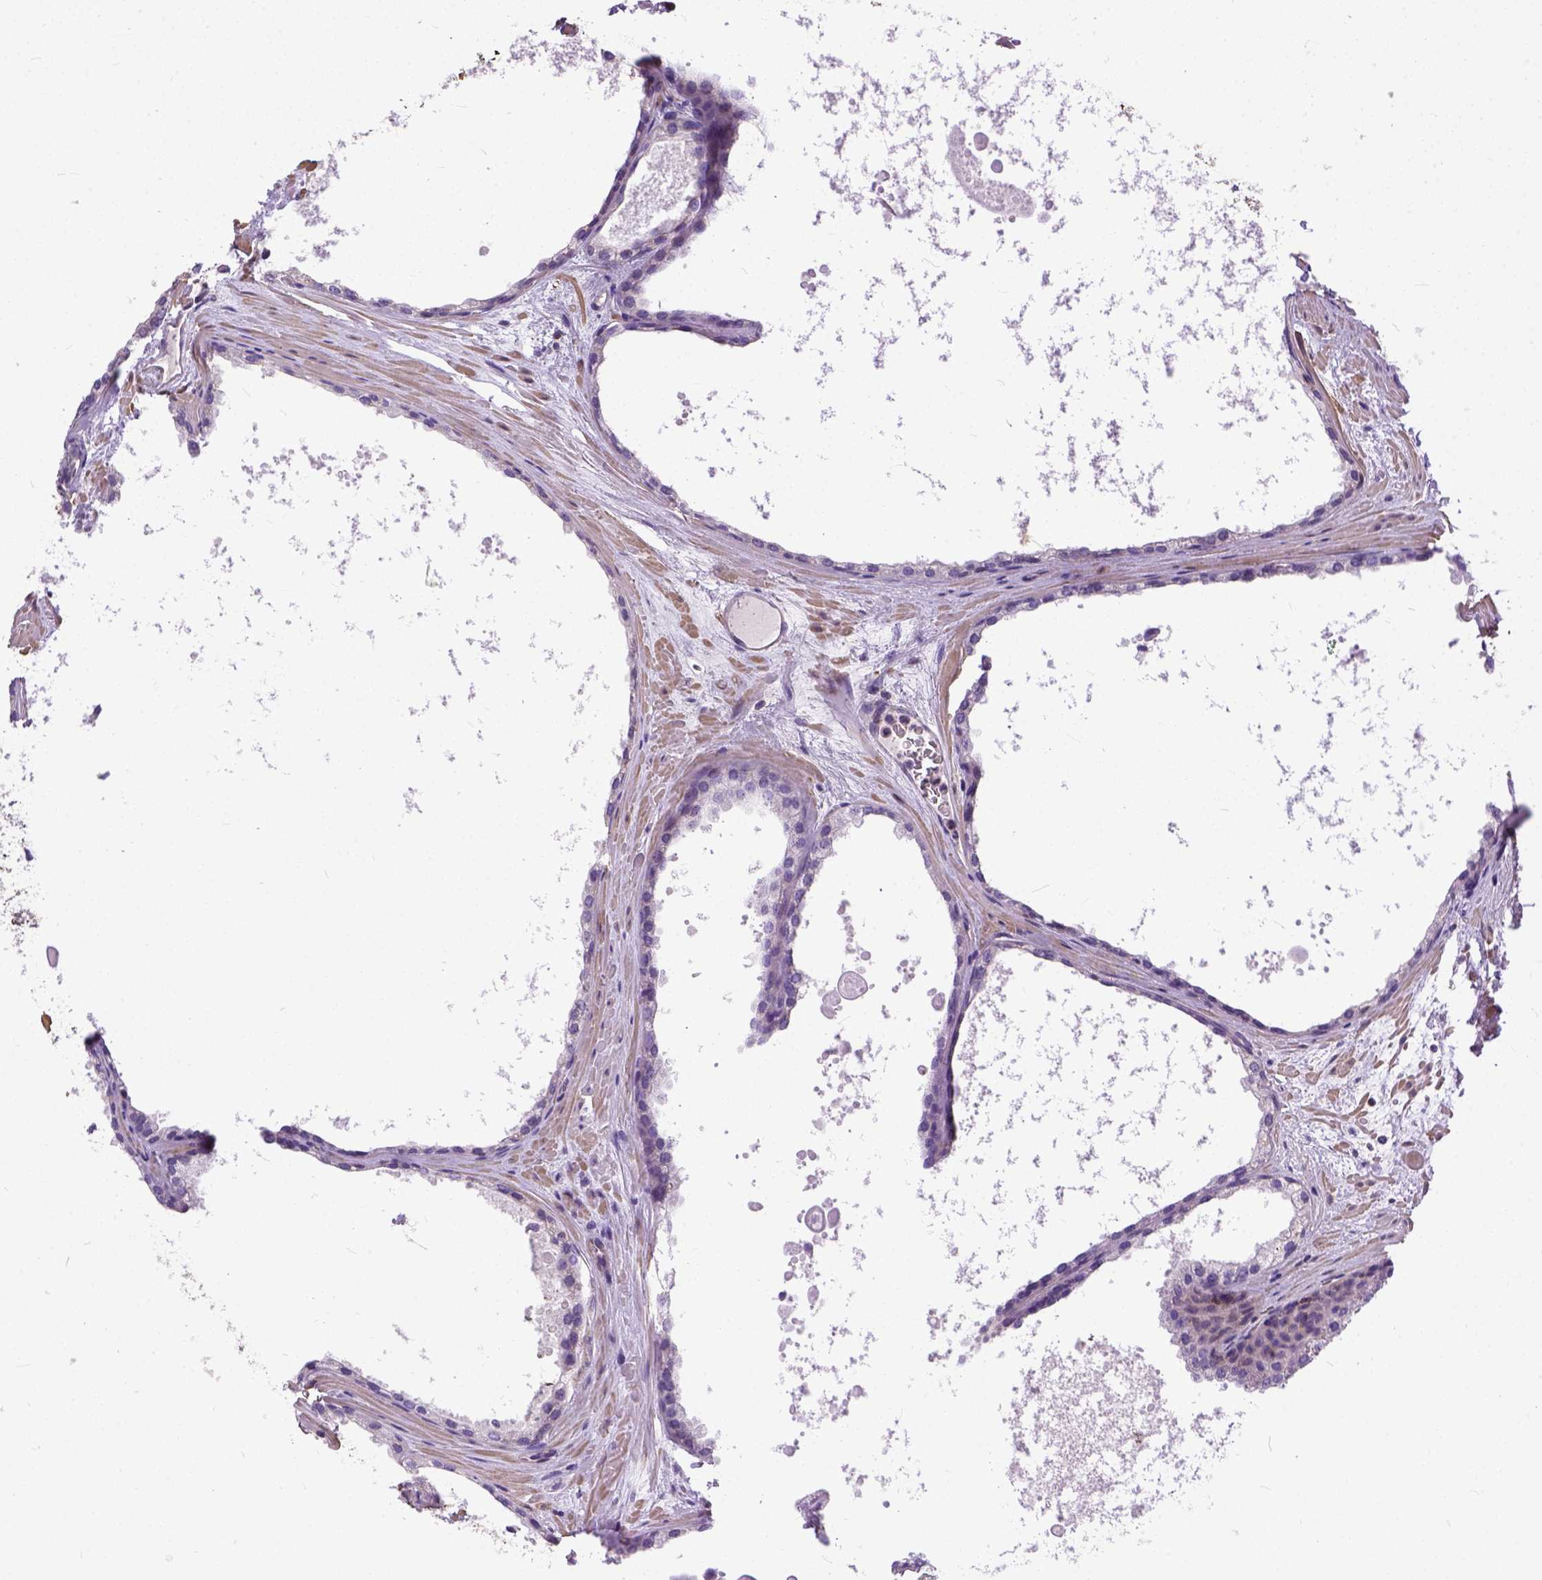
{"staining": {"intensity": "negative", "quantity": "none", "location": "none"}, "tissue": "prostate cancer", "cell_type": "Tumor cells", "image_type": "cancer", "snomed": [{"axis": "morphology", "description": "Adenocarcinoma, Low grade"}, {"axis": "topography", "description": "Prostate"}], "caption": "This histopathology image is of prostate cancer (low-grade adenocarcinoma) stained with IHC to label a protein in brown with the nuclei are counter-stained blue. There is no expression in tumor cells.", "gene": "BANF2", "patient": {"sex": "male", "age": 56}}